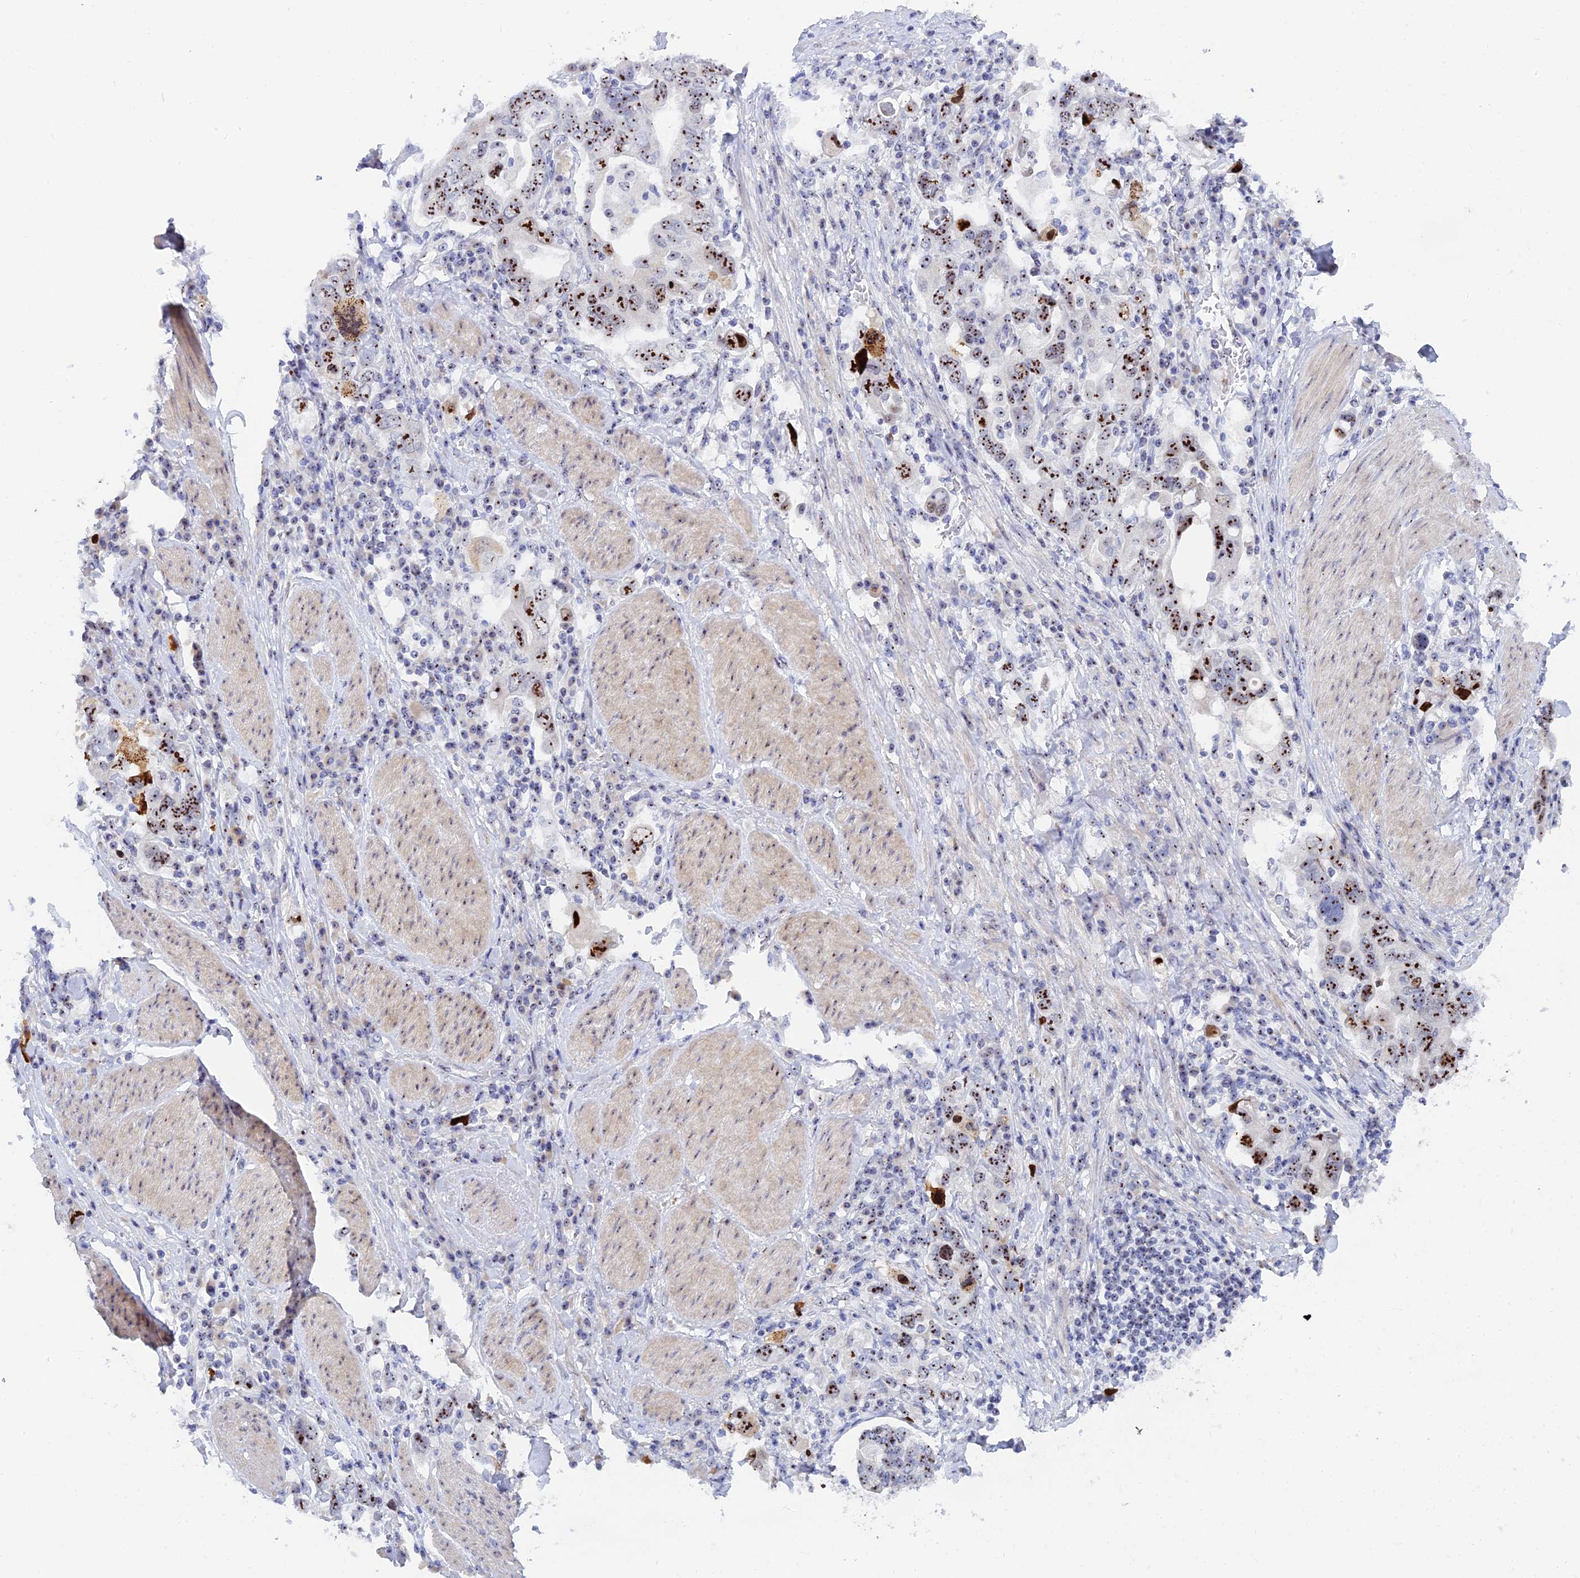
{"staining": {"intensity": "moderate", "quantity": ">75%", "location": "nuclear"}, "tissue": "stomach cancer", "cell_type": "Tumor cells", "image_type": "cancer", "snomed": [{"axis": "morphology", "description": "Adenocarcinoma, NOS"}, {"axis": "topography", "description": "Stomach, upper"}], "caption": "A high-resolution micrograph shows immunohistochemistry staining of adenocarcinoma (stomach), which reveals moderate nuclear expression in approximately >75% of tumor cells. The staining is performed using DAB (3,3'-diaminobenzidine) brown chromogen to label protein expression. The nuclei are counter-stained blue using hematoxylin.", "gene": "RSL1D1", "patient": {"sex": "male", "age": 62}}